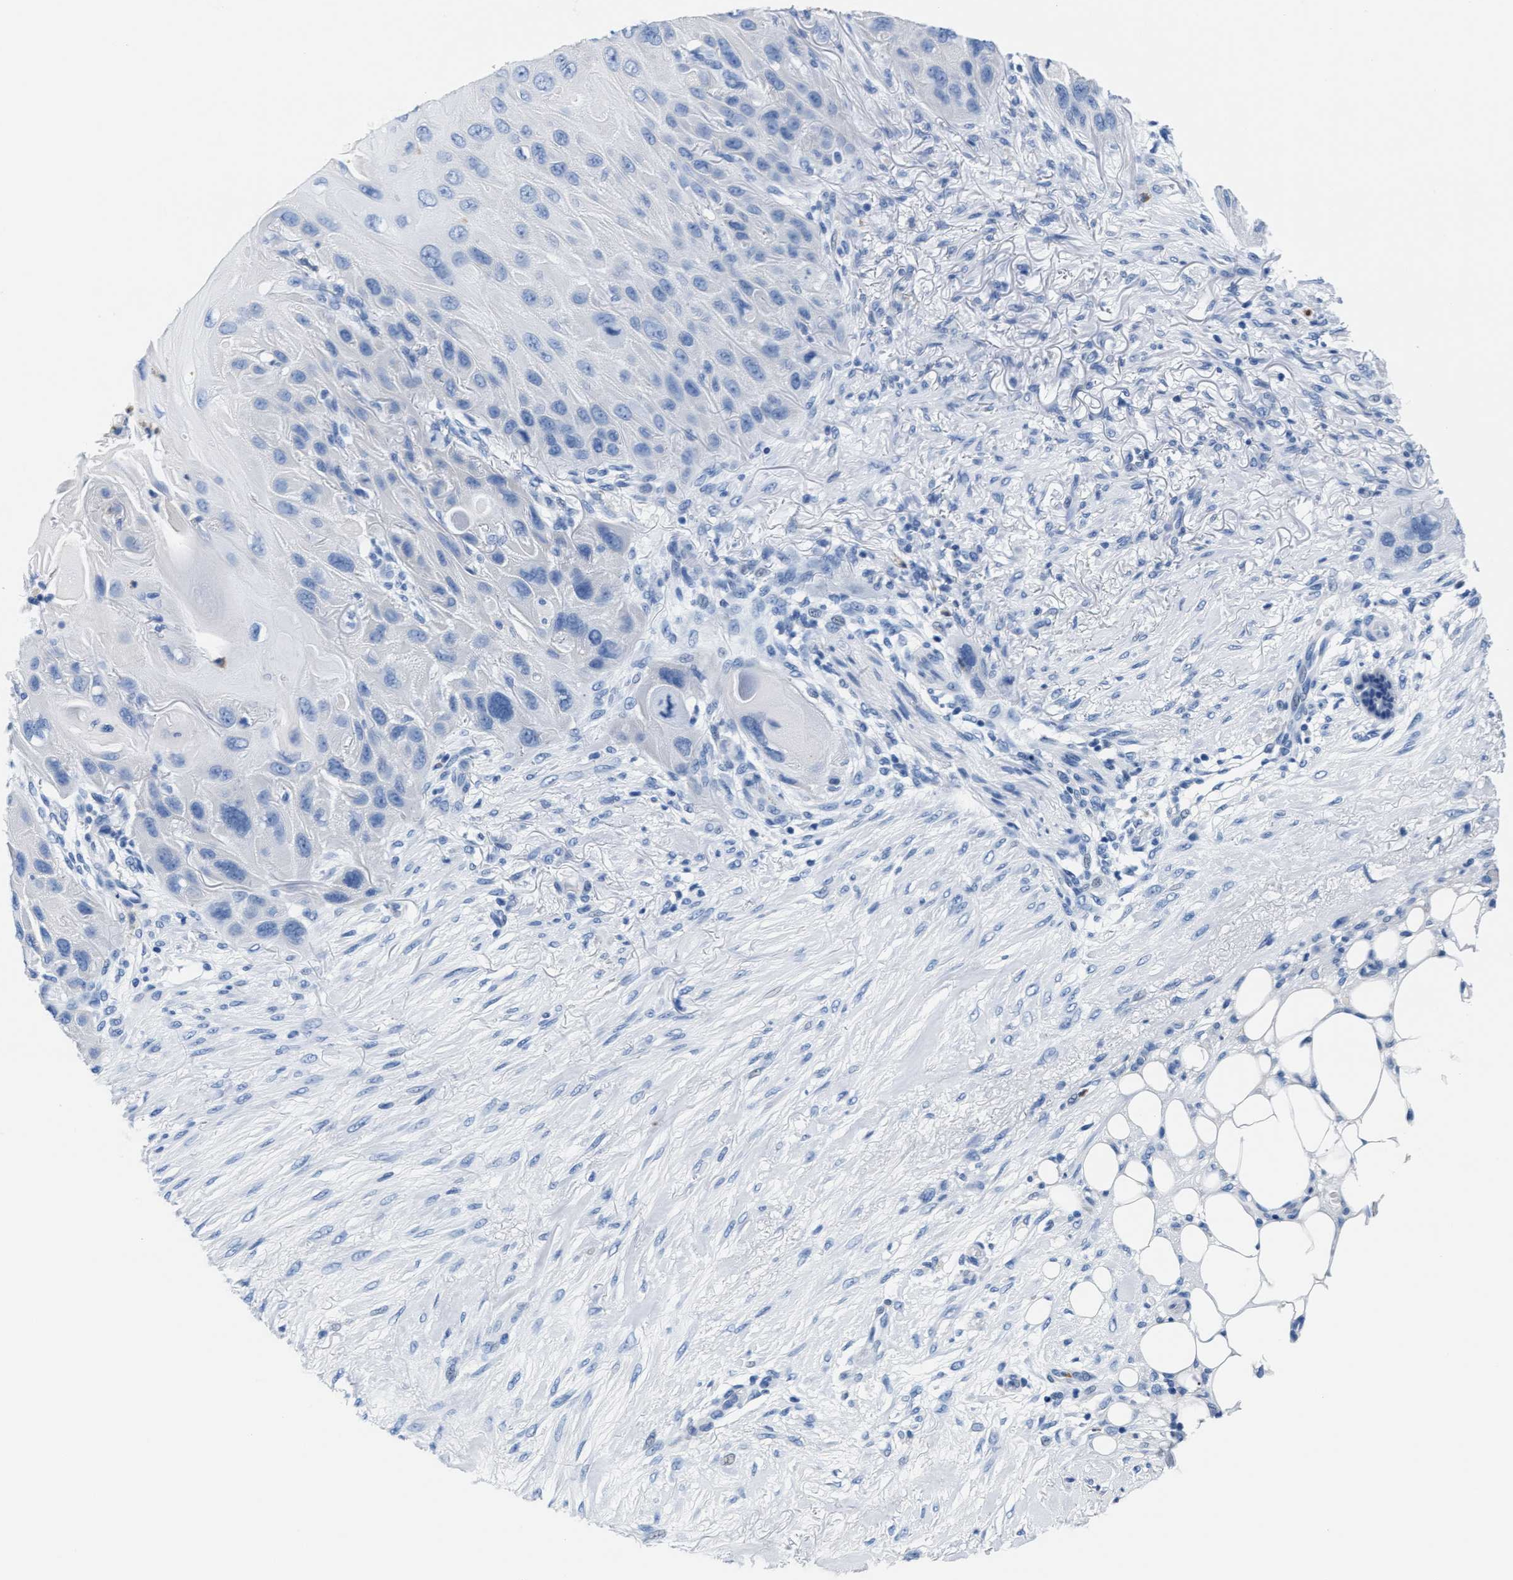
{"staining": {"intensity": "negative", "quantity": "none", "location": "none"}, "tissue": "skin cancer", "cell_type": "Tumor cells", "image_type": "cancer", "snomed": [{"axis": "morphology", "description": "Squamous cell carcinoma, NOS"}, {"axis": "topography", "description": "Skin"}], "caption": "Human skin cancer (squamous cell carcinoma) stained for a protein using IHC shows no expression in tumor cells.", "gene": "MMP8", "patient": {"sex": "female", "age": 77}}